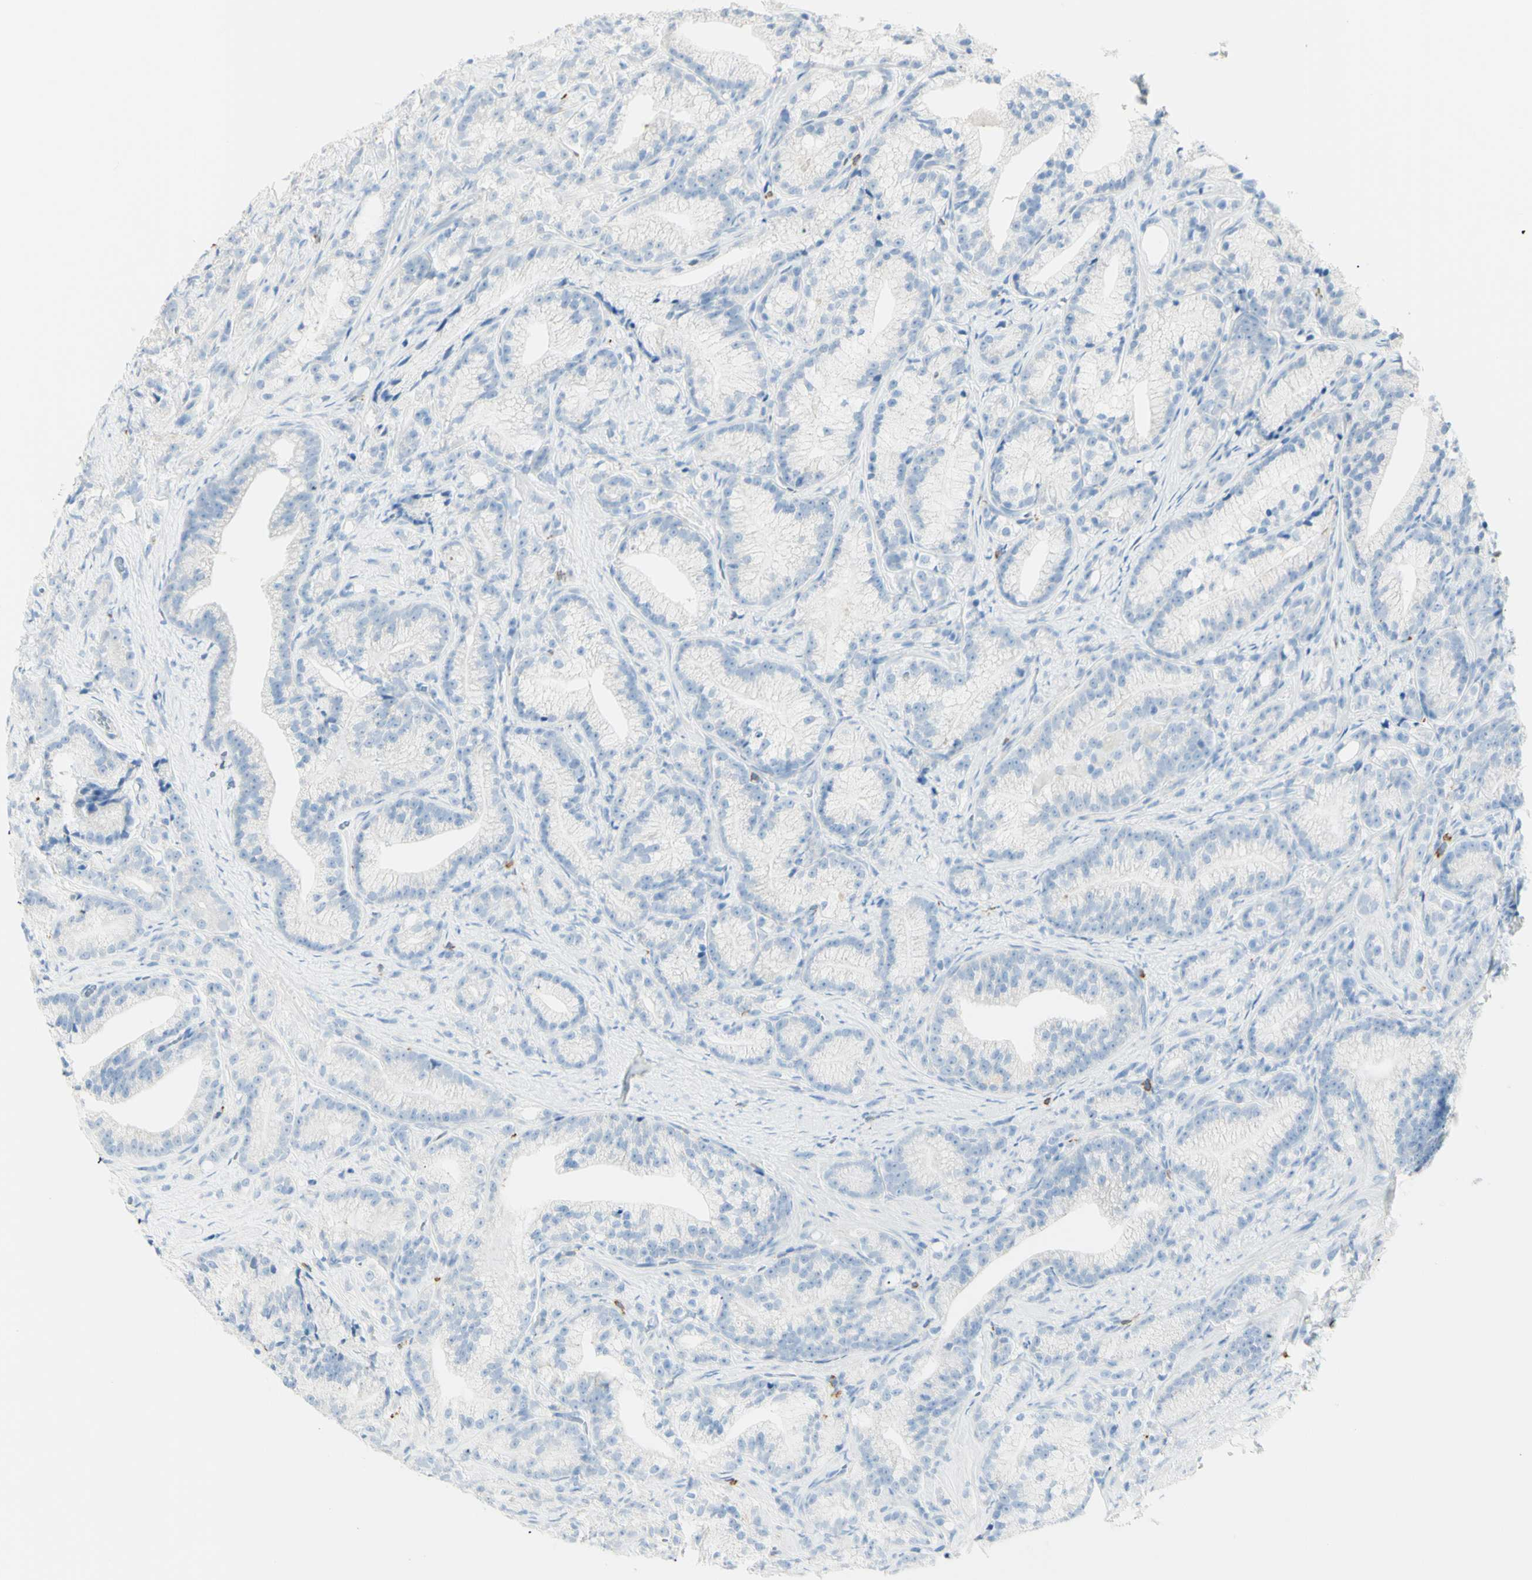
{"staining": {"intensity": "negative", "quantity": "none", "location": "none"}, "tissue": "prostate cancer", "cell_type": "Tumor cells", "image_type": "cancer", "snomed": [{"axis": "morphology", "description": "Adenocarcinoma, Low grade"}, {"axis": "topography", "description": "Prostate"}], "caption": "A photomicrograph of prostate cancer (adenocarcinoma (low-grade)) stained for a protein exhibits no brown staining in tumor cells.", "gene": "LETM1", "patient": {"sex": "male", "age": 89}}